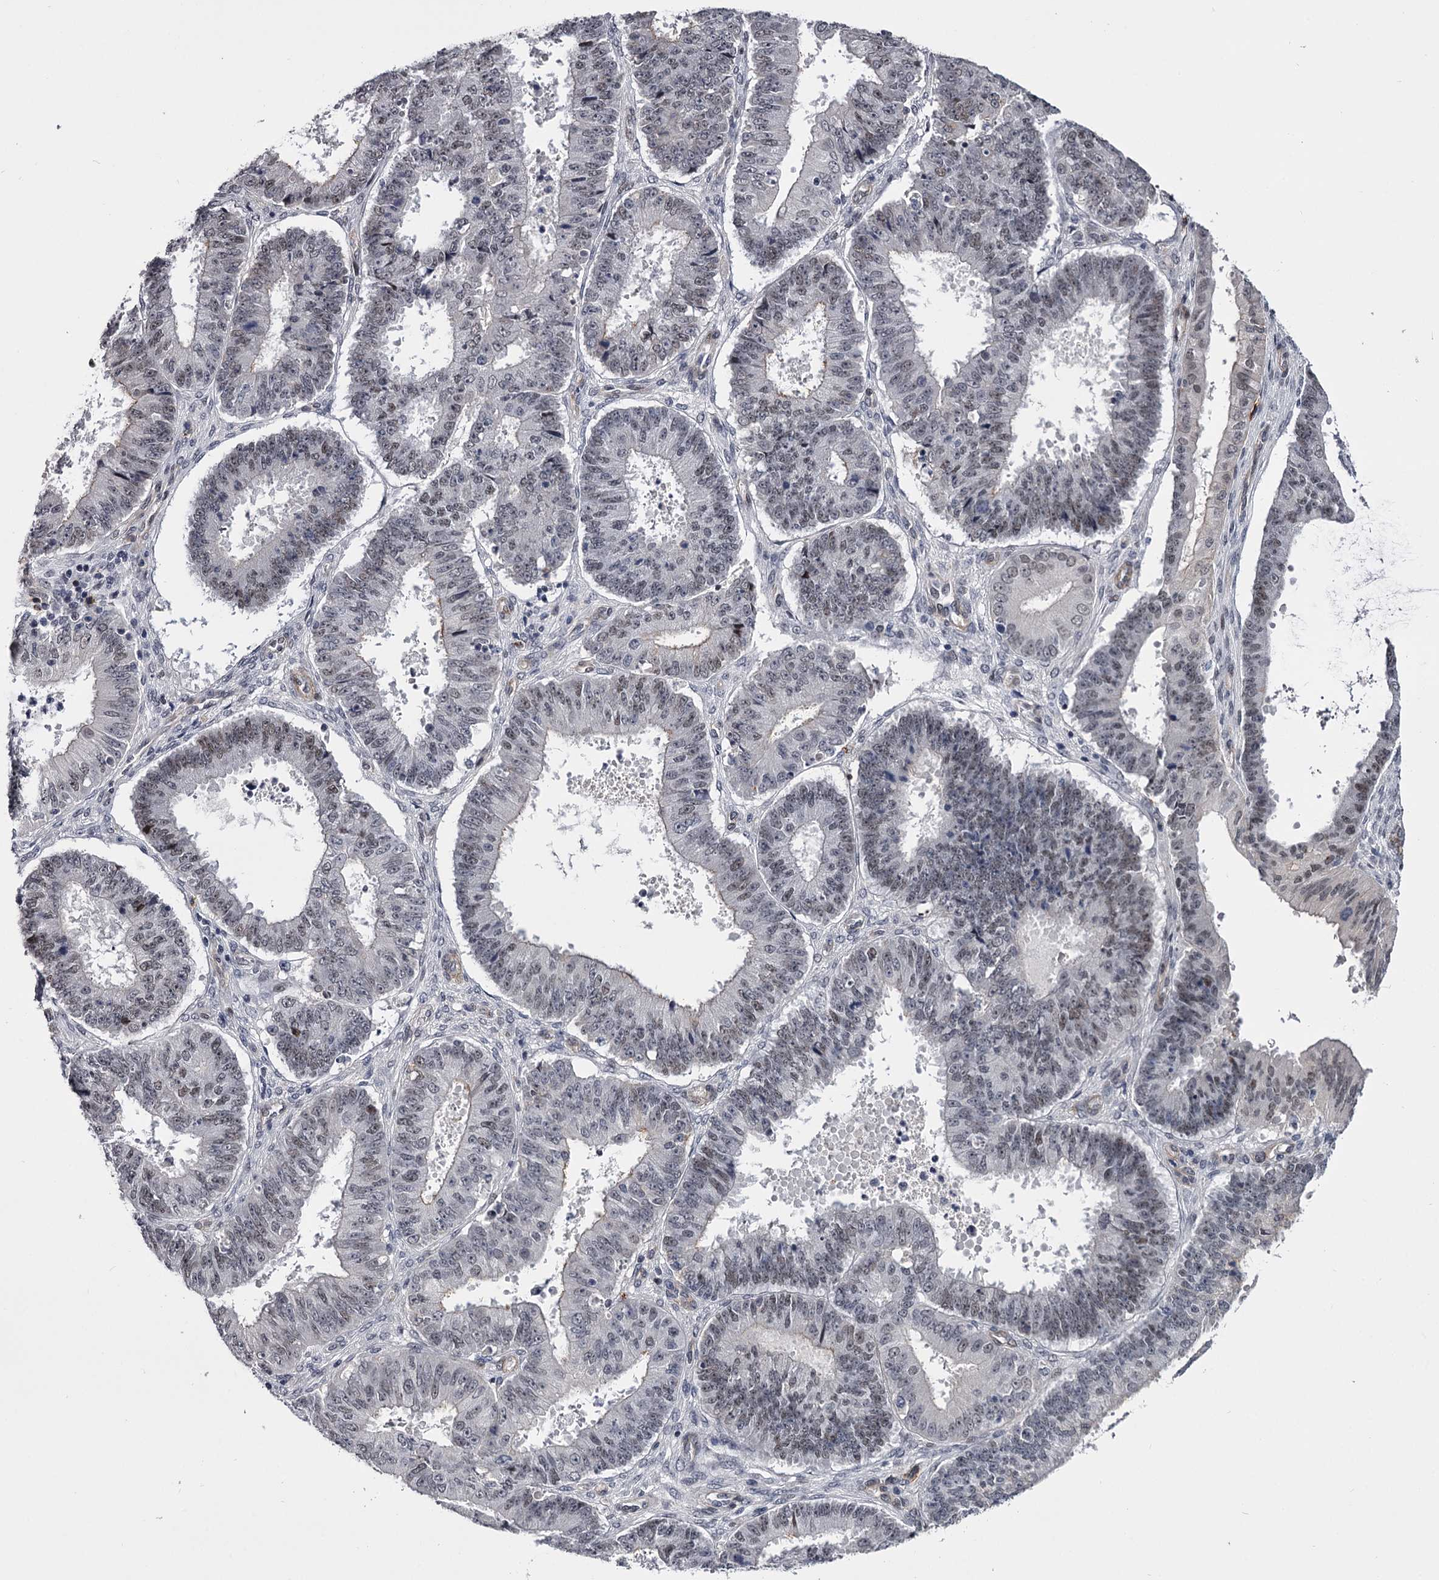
{"staining": {"intensity": "negative", "quantity": "none", "location": "none"}, "tissue": "ovarian cancer", "cell_type": "Tumor cells", "image_type": "cancer", "snomed": [{"axis": "morphology", "description": "Carcinoma, endometroid"}, {"axis": "topography", "description": "Appendix"}, {"axis": "topography", "description": "Ovary"}], "caption": "Immunohistochemical staining of endometroid carcinoma (ovarian) displays no significant expression in tumor cells.", "gene": "OVOL2", "patient": {"sex": "female", "age": 42}}